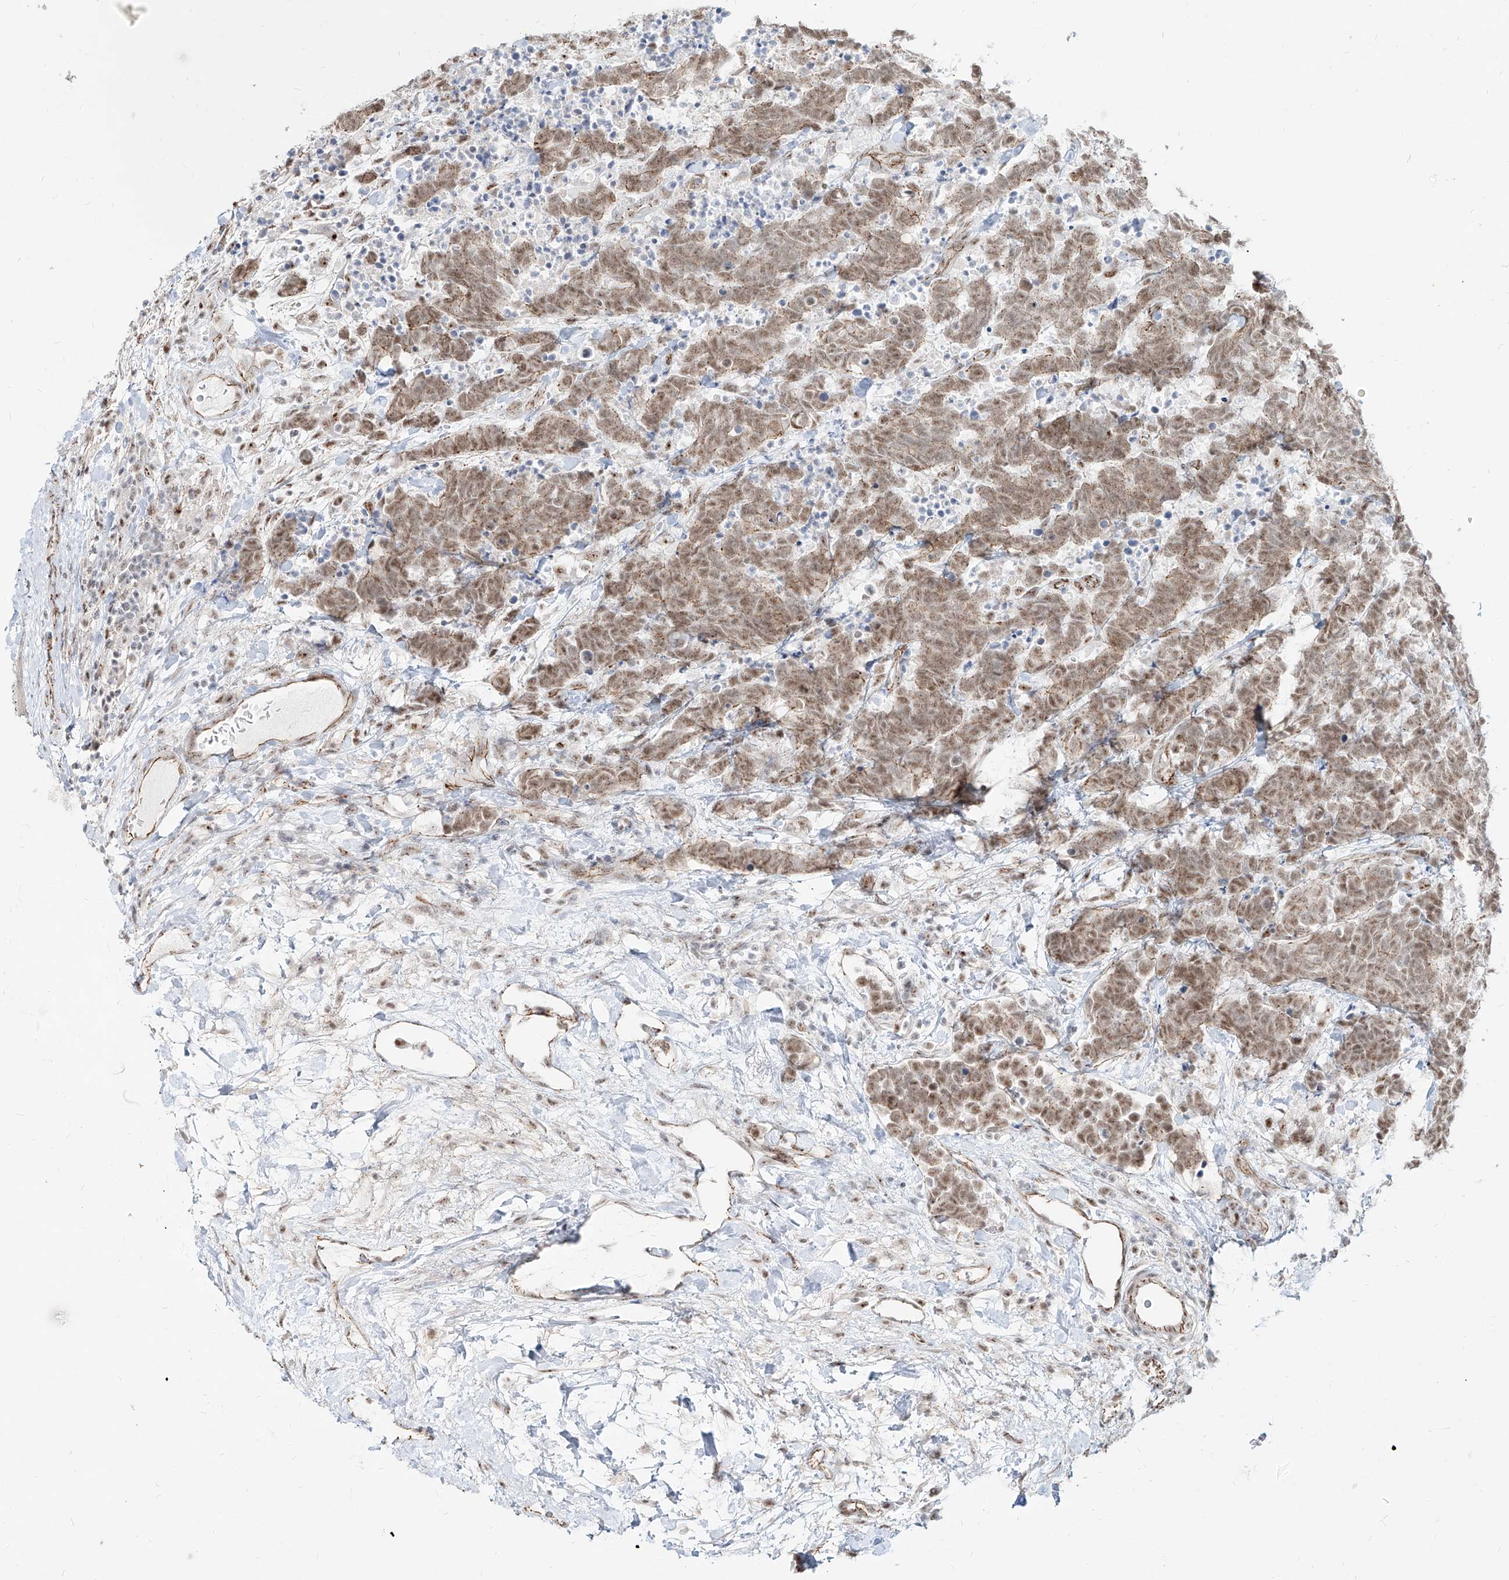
{"staining": {"intensity": "moderate", "quantity": ">75%", "location": "nuclear"}, "tissue": "carcinoid", "cell_type": "Tumor cells", "image_type": "cancer", "snomed": [{"axis": "morphology", "description": "Carcinoma, NOS"}, {"axis": "morphology", "description": "Carcinoid, malignant, NOS"}, {"axis": "topography", "description": "Urinary bladder"}], "caption": "A photomicrograph showing moderate nuclear expression in about >75% of tumor cells in carcinoid, as visualized by brown immunohistochemical staining.", "gene": "ZNF710", "patient": {"sex": "male", "age": 57}}